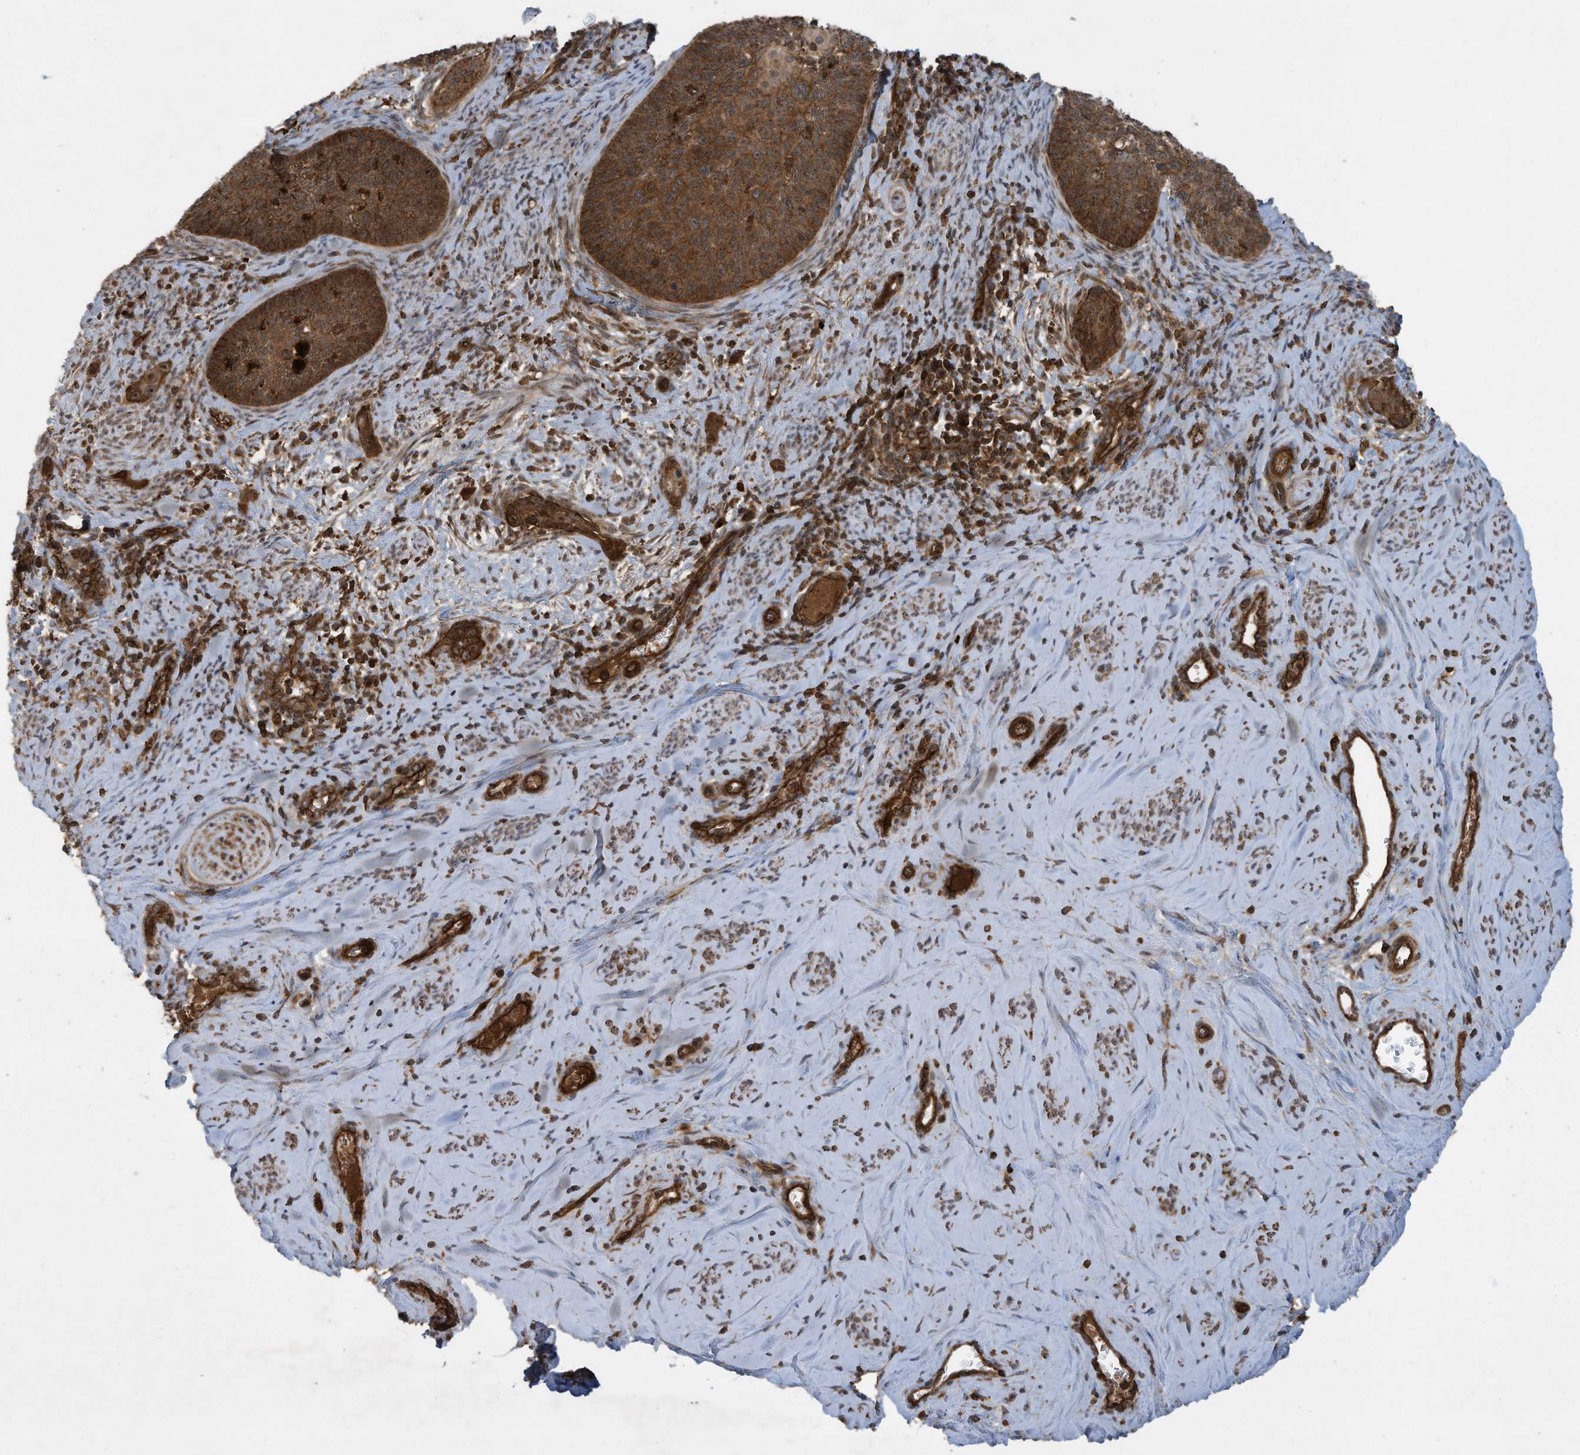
{"staining": {"intensity": "strong", "quantity": ">75%", "location": "cytoplasmic/membranous"}, "tissue": "cervical cancer", "cell_type": "Tumor cells", "image_type": "cancer", "snomed": [{"axis": "morphology", "description": "Squamous cell carcinoma, NOS"}, {"axis": "topography", "description": "Cervix"}], "caption": "Strong cytoplasmic/membranous protein positivity is present in approximately >75% of tumor cells in squamous cell carcinoma (cervical).", "gene": "DDIT4", "patient": {"sex": "female", "age": 33}}